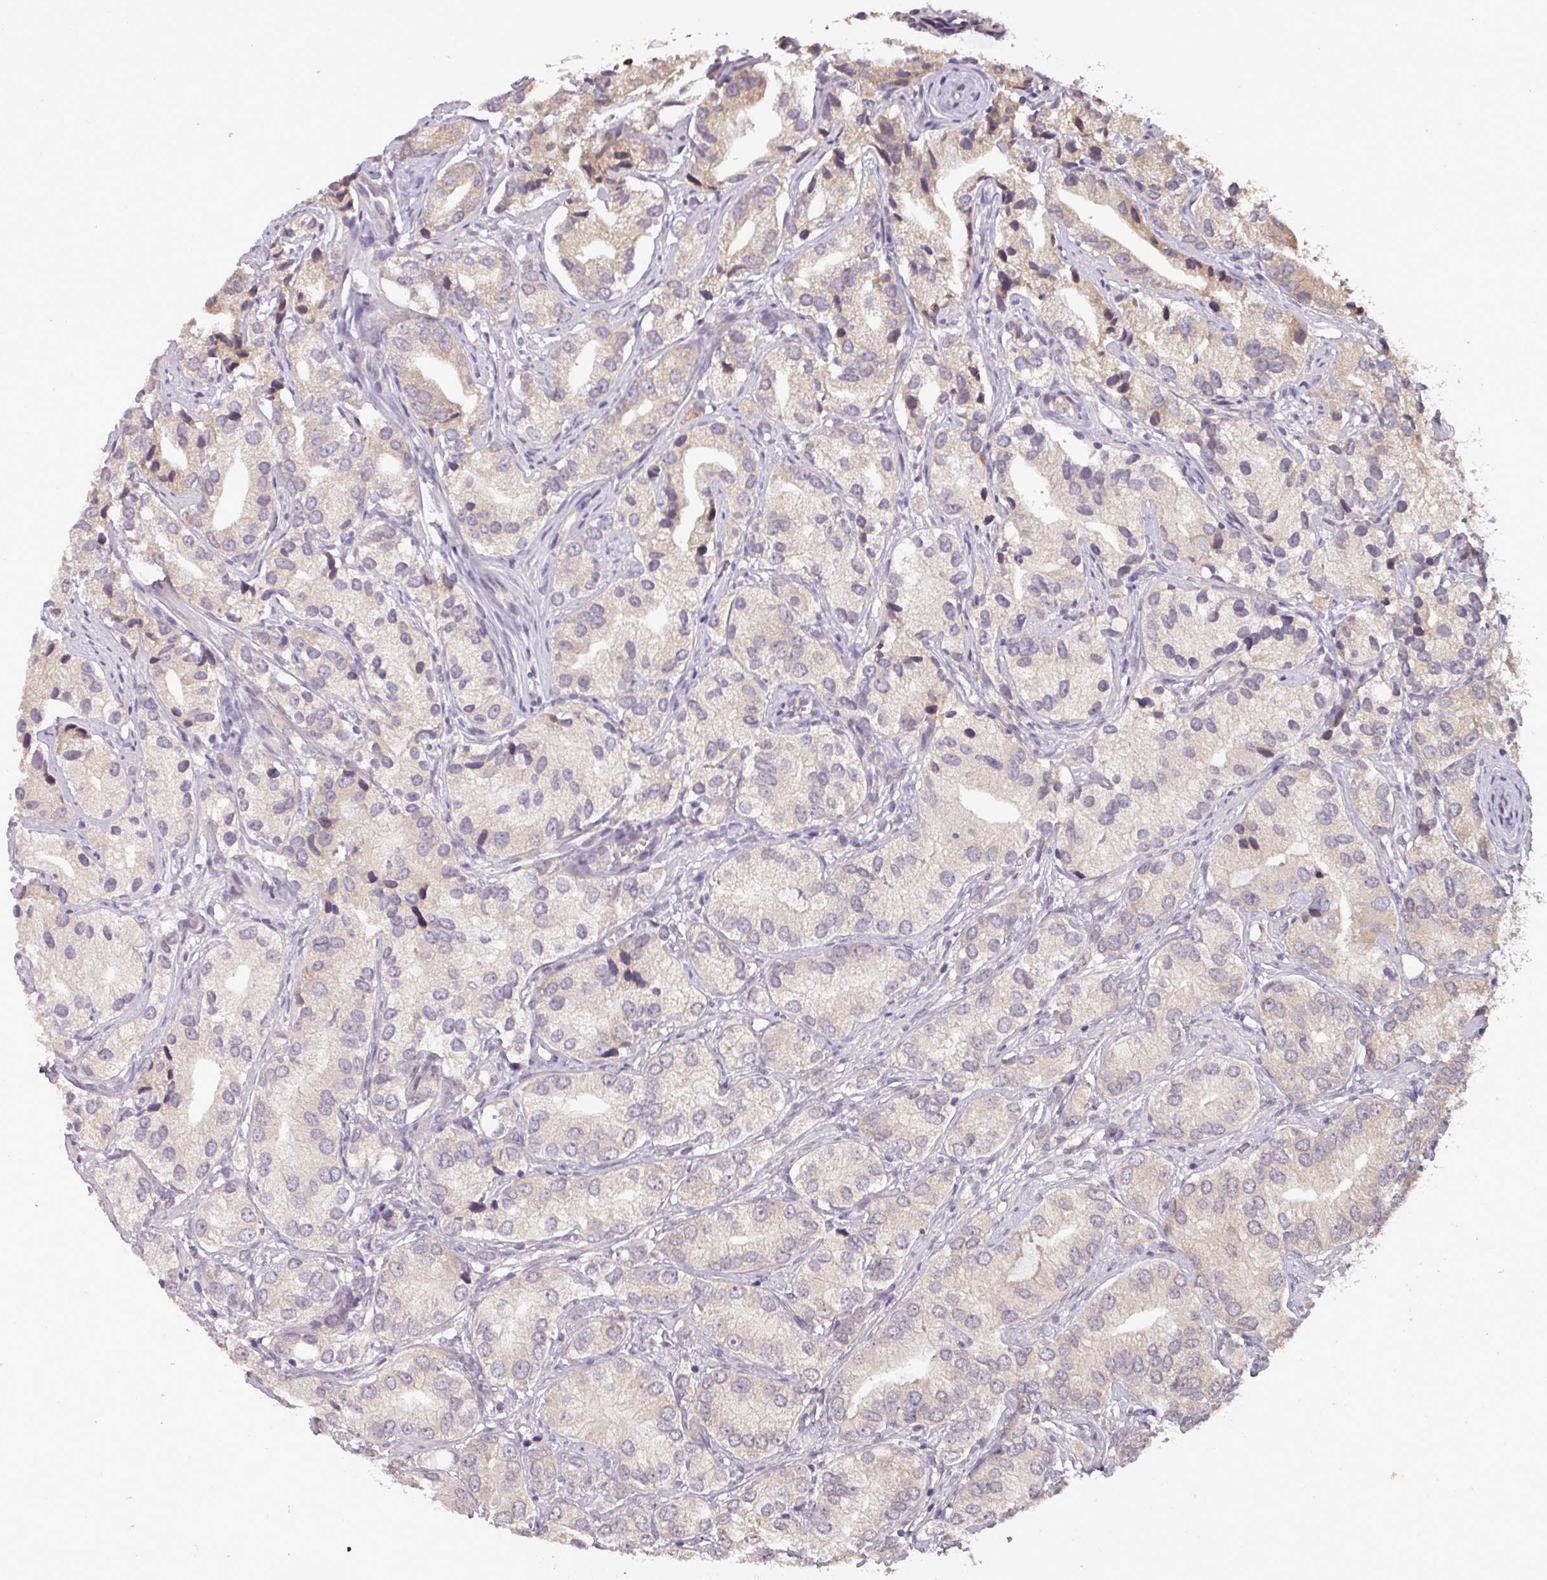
{"staining": {"intensity": "weak", "quantity": "<25%", "location": "cytoplasmic/membranous"}, "tissue": "prostate cancer", "cell_type": "Tumor cells", "image_type": "cancer", "snomed": [{"axis": "morphology", "description": "Adenocarcinoma, High grade"}, {"axis": "topography", "description": "Prostate"}], "caption": "Immunohistochemistry (IHC) of human prostate cancer (adenocarcinoma (high-grade)) demonstrates no expression in tumor cells.", "gene": "NOB1", "patient": {"sex": "male", "age": 82}}